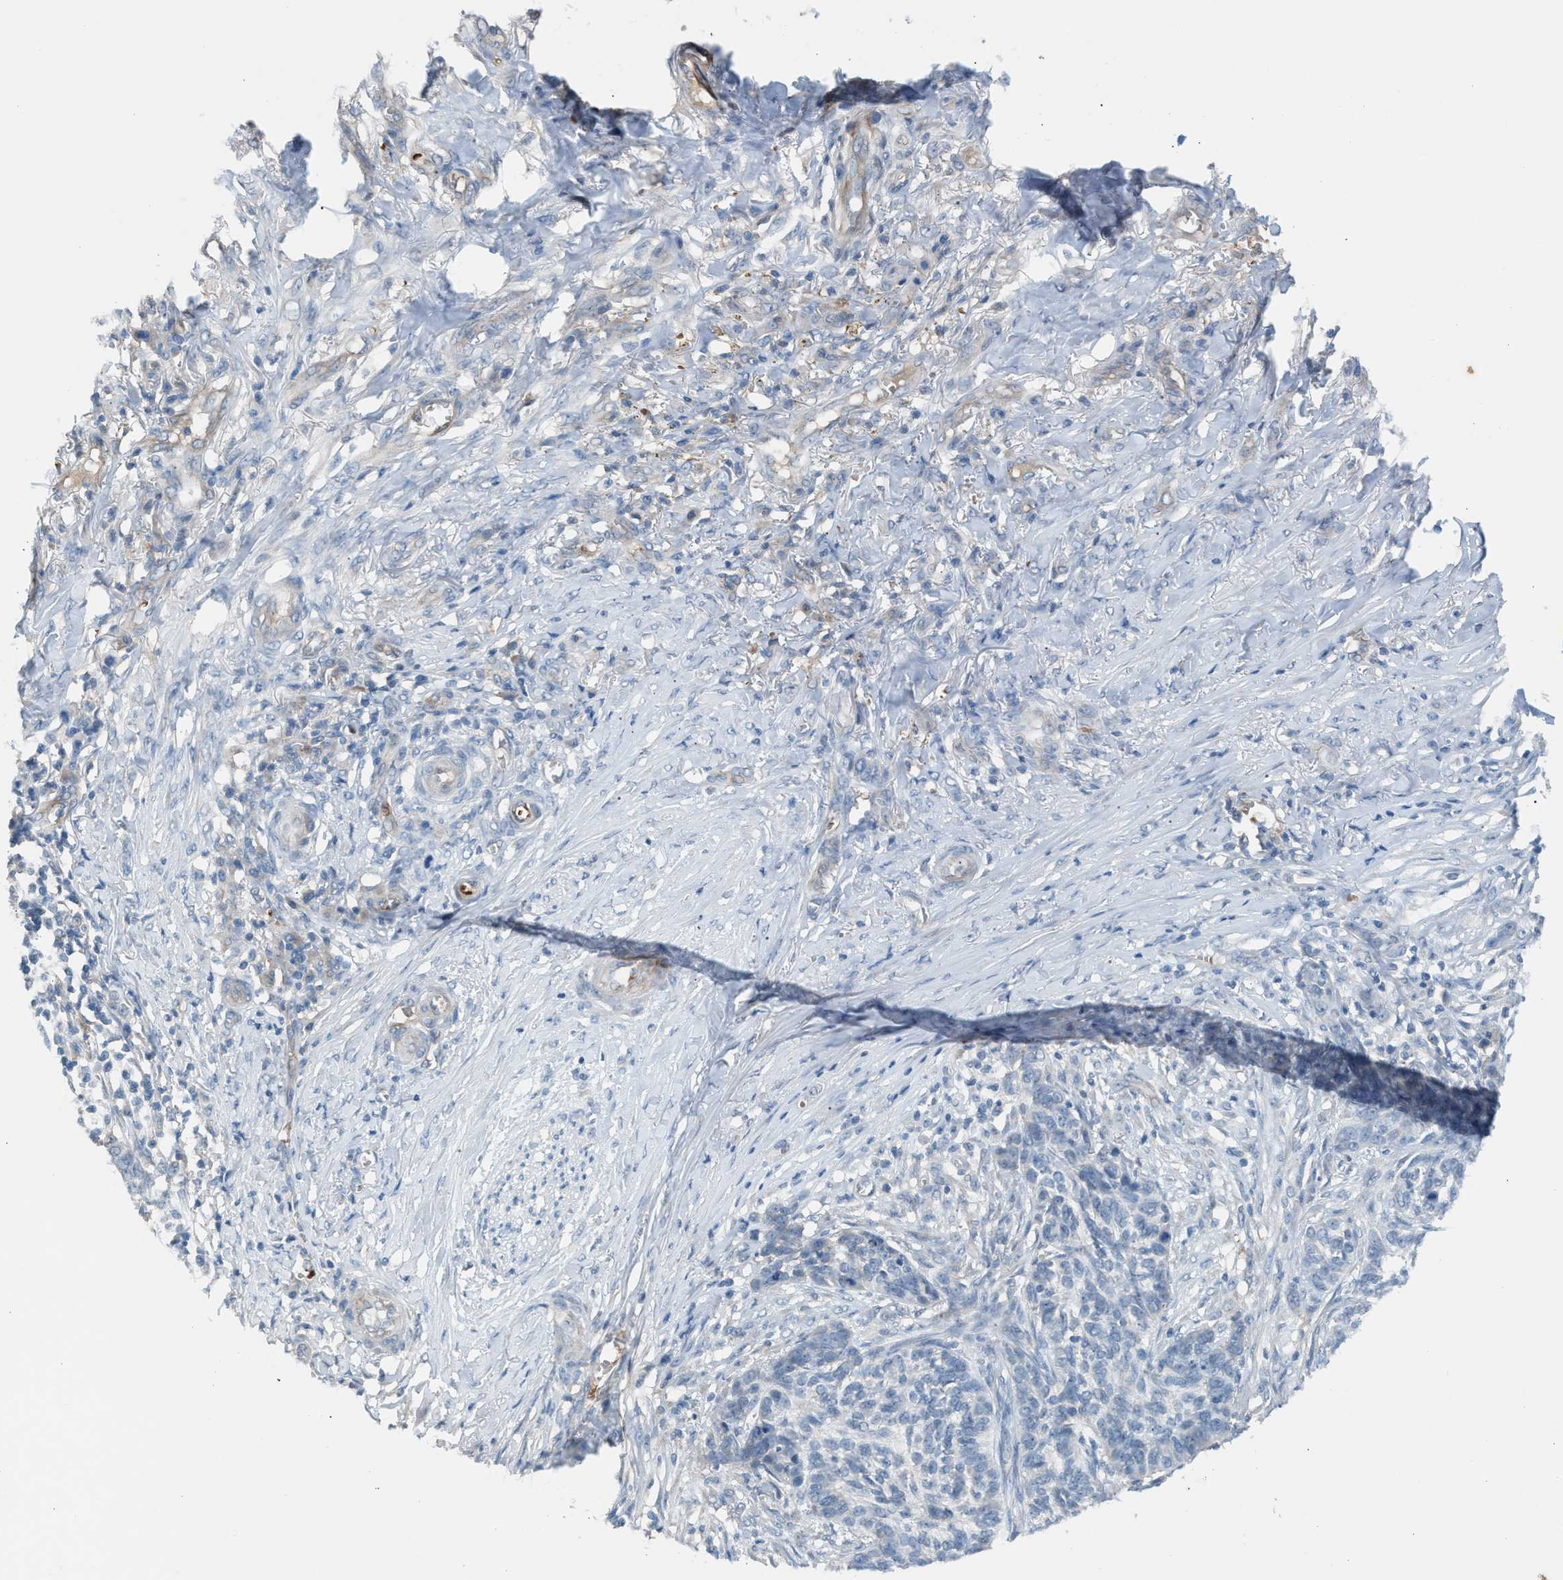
{"staining": {"intensity": "negative", "quantity": "none", "location": "none"}, "tissue": "skin cancer", "cell_type": "Tumor cells", "image_type": "cancer", "snomed": [{"axis": "morphology", "description": "Basal cell carcinoma"}, {"axis": "topography", "description": "Skin"}], "caption": "This is a photomicrograph of immunohistochemistry staining of skin cancer (basal cell carcinoma), which shows no expression in tumor cells.", "gene": "CFAP77", "patient": {"sex": "male", "age": 85}}